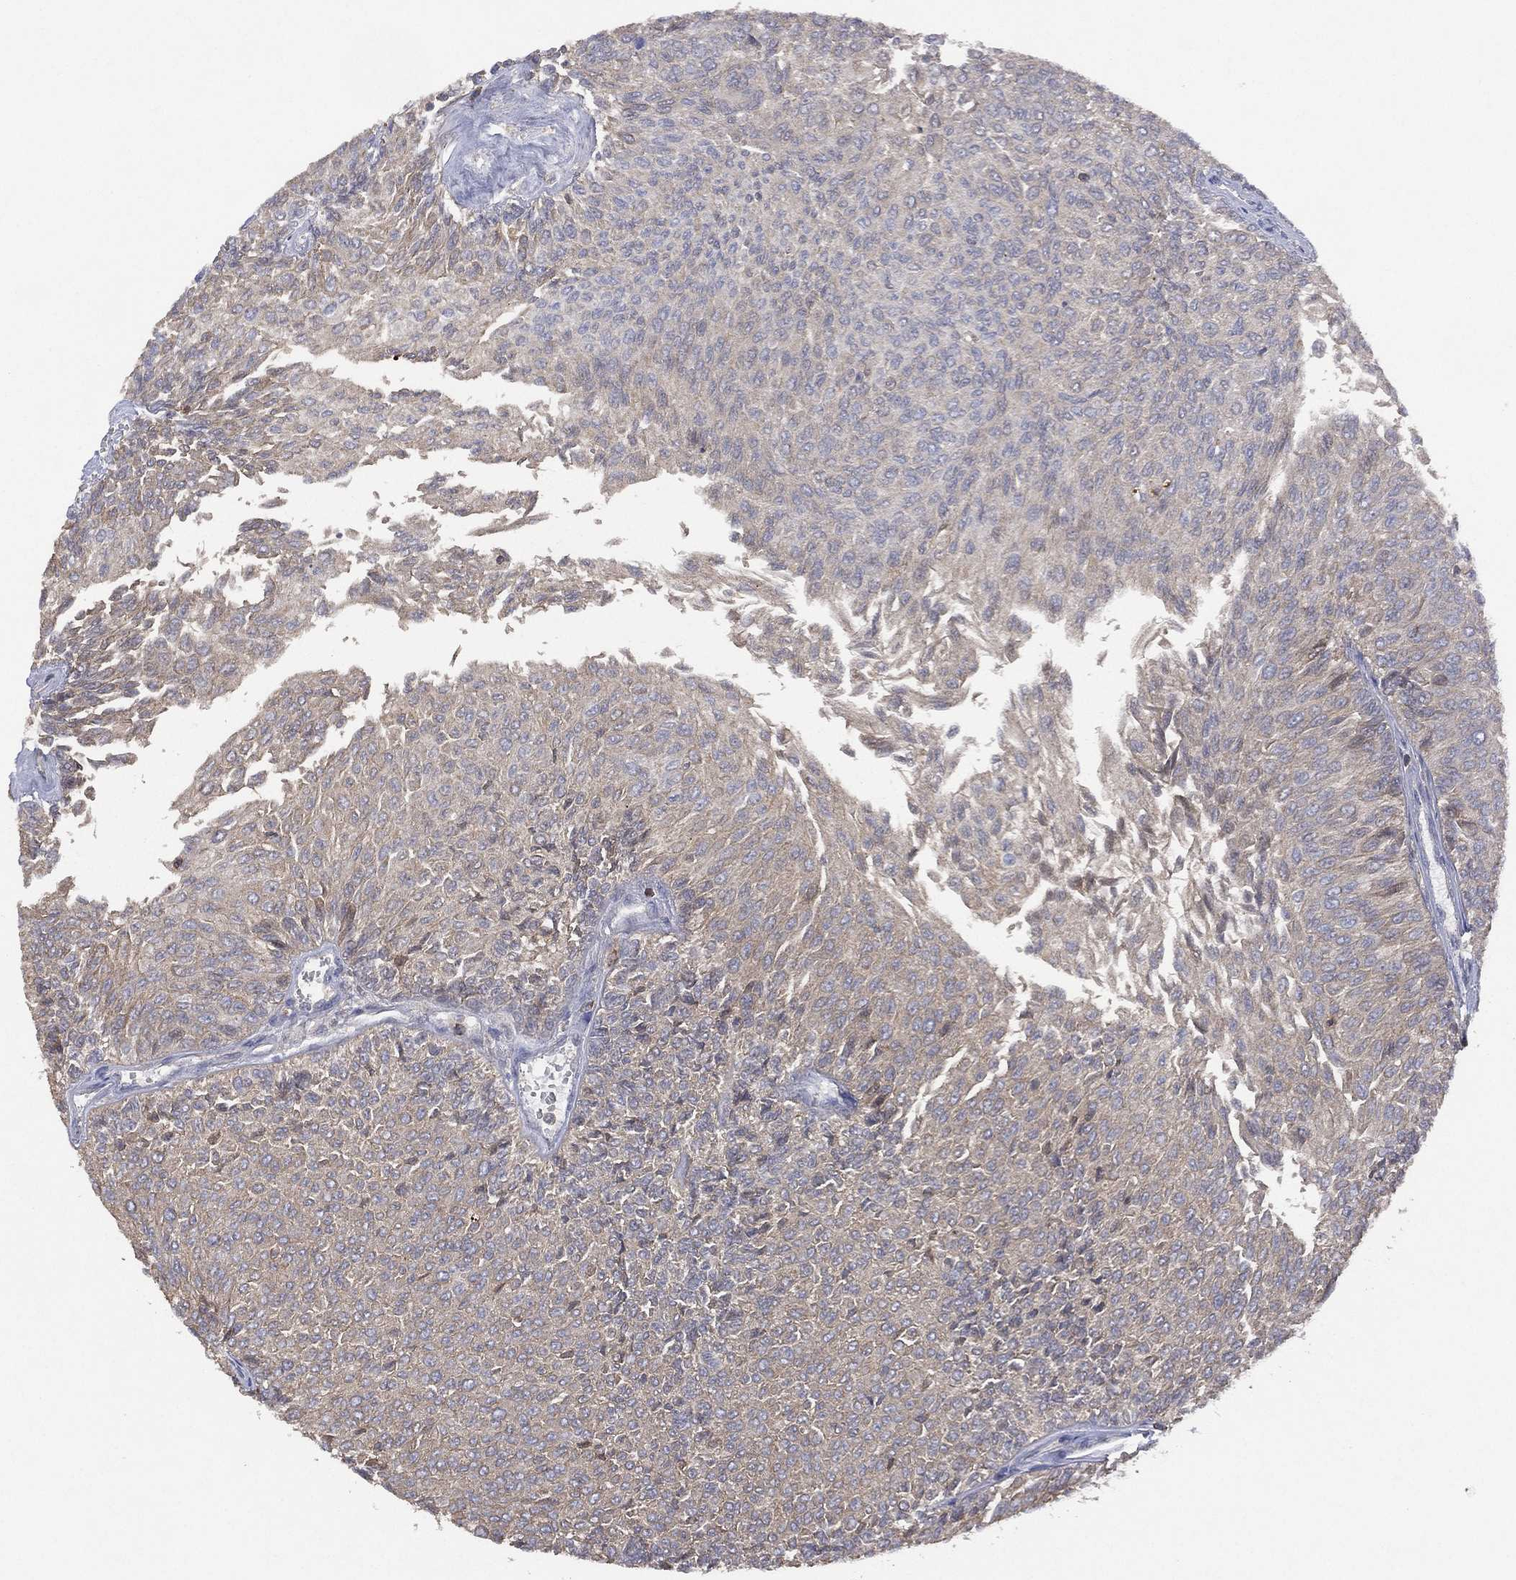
{"staining": {"intensity": "weak", "quantity": "25%-75%", "location": "cytoplasmic/membranous"}, "tissue": "urothelial cancer", "cell_type": "Tumor cells", "image_type": "cancer", "snomed": [{"axis": "morphology", "description": "Urothelial carcinoma, Low grade"}, {"axis": "topography", "description": "Ureter, NOS"}, {"axis": "topography", "description": "Urinary bladder"}], "caption": "Immunohistochemical staining of human urothelial cancer displays low levels of weak cytoplasmic/membranous protein staining in approximately 25%-75% of tumor cells.", "gene": "DOCK8", "patient": {"sex": "male", "age": 78}}